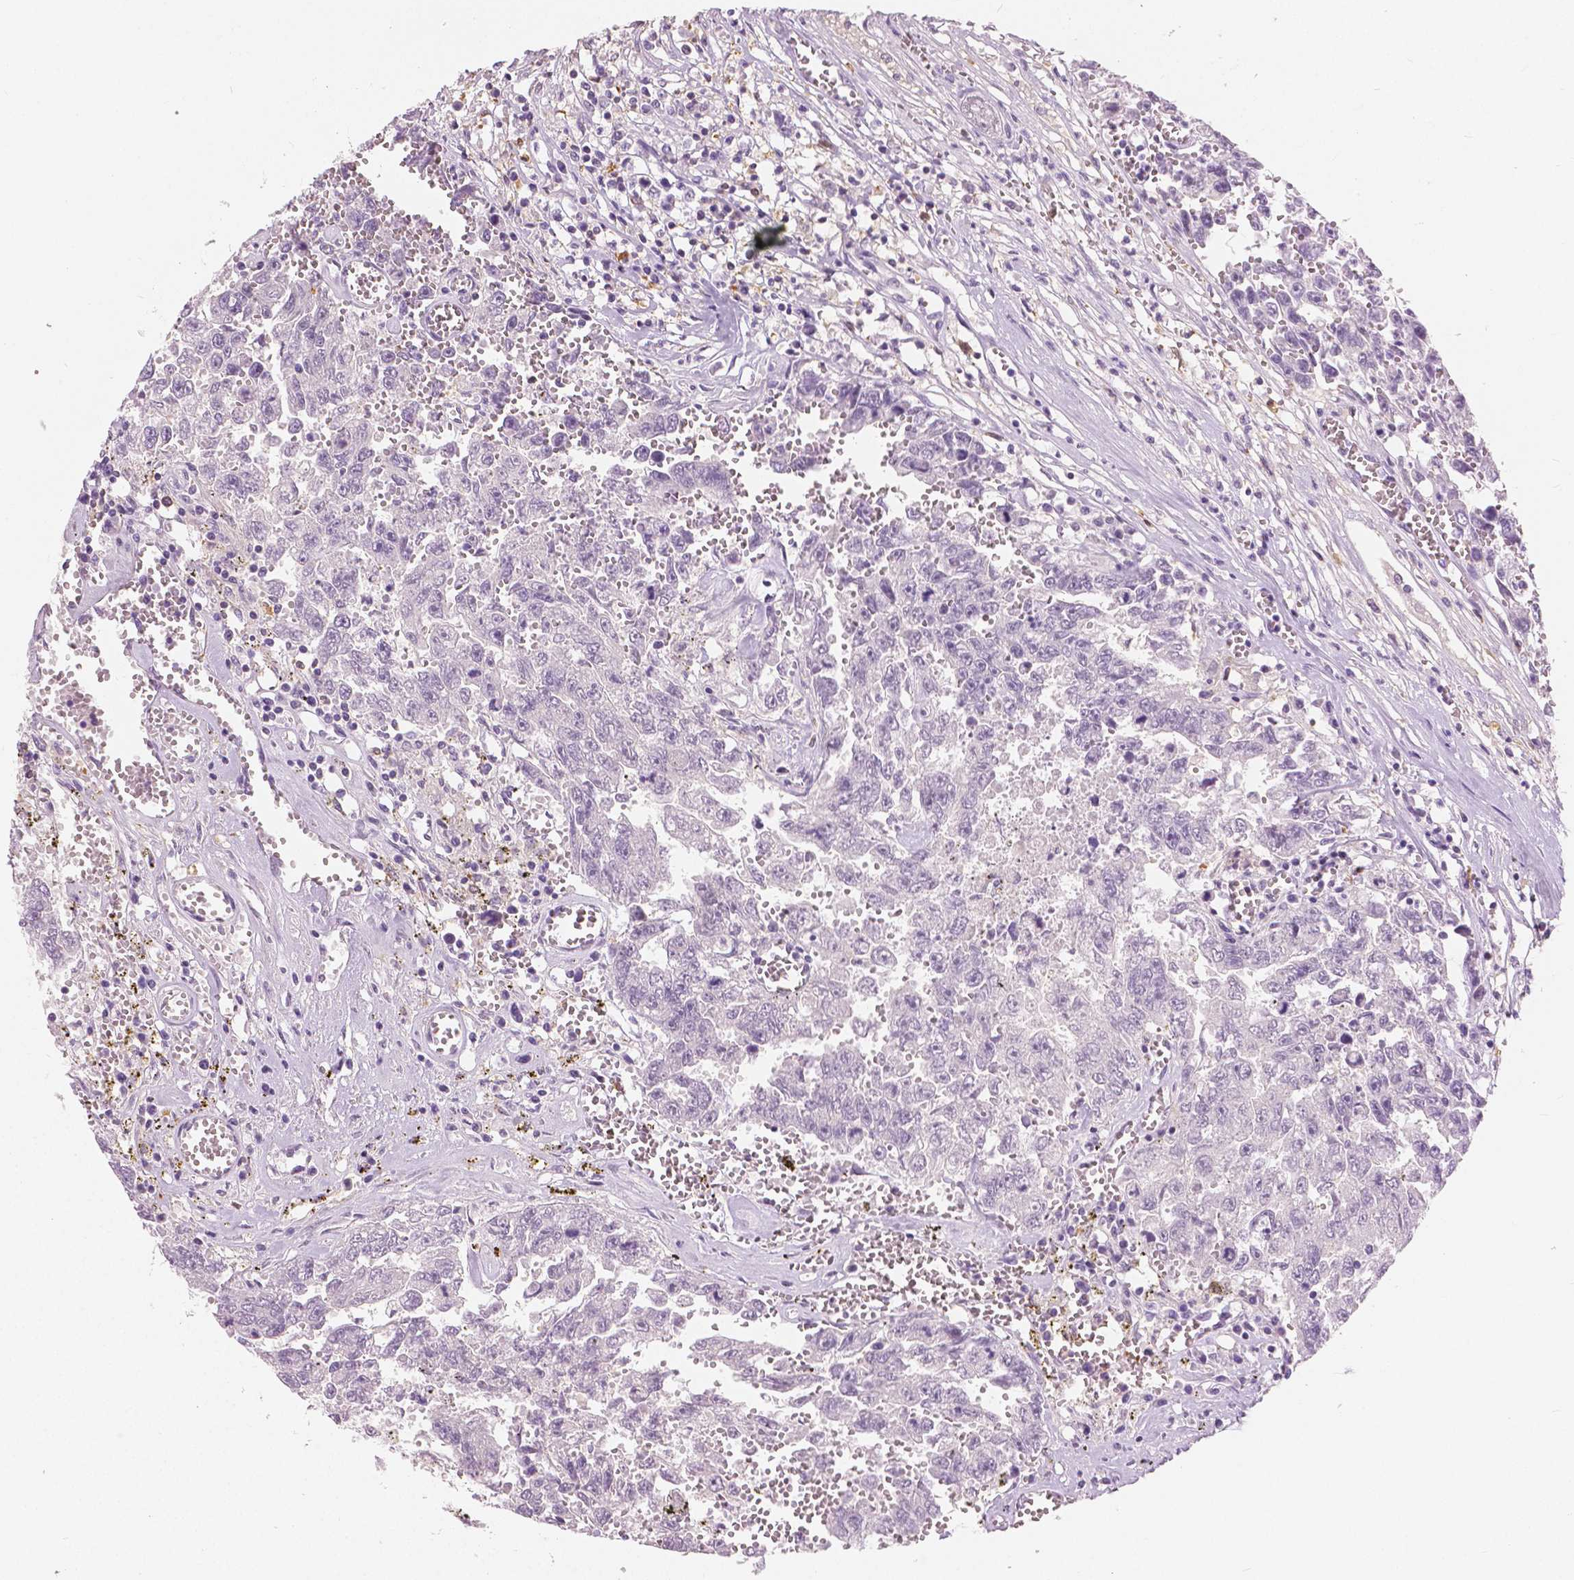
{"staining": {"intensity": "negative", "quantity": "none", "location": "none"}, "tissue": "testis cancer", "cell_type": "Tumor cells", "image_type": "cancer", "snomed": [{"axis": "morphology", "description": "Carcinoma, Embryonal, NOS"}, {"axis": "topography", "description": "Testis"}], "caption": "This is an immunohistochemistry (IHC) histopathology image of human embryonal carcinoma (testis). There is no expression in tumor cells.", "gene": "GALM", "patient": {"sex": "male", "age": 36}}